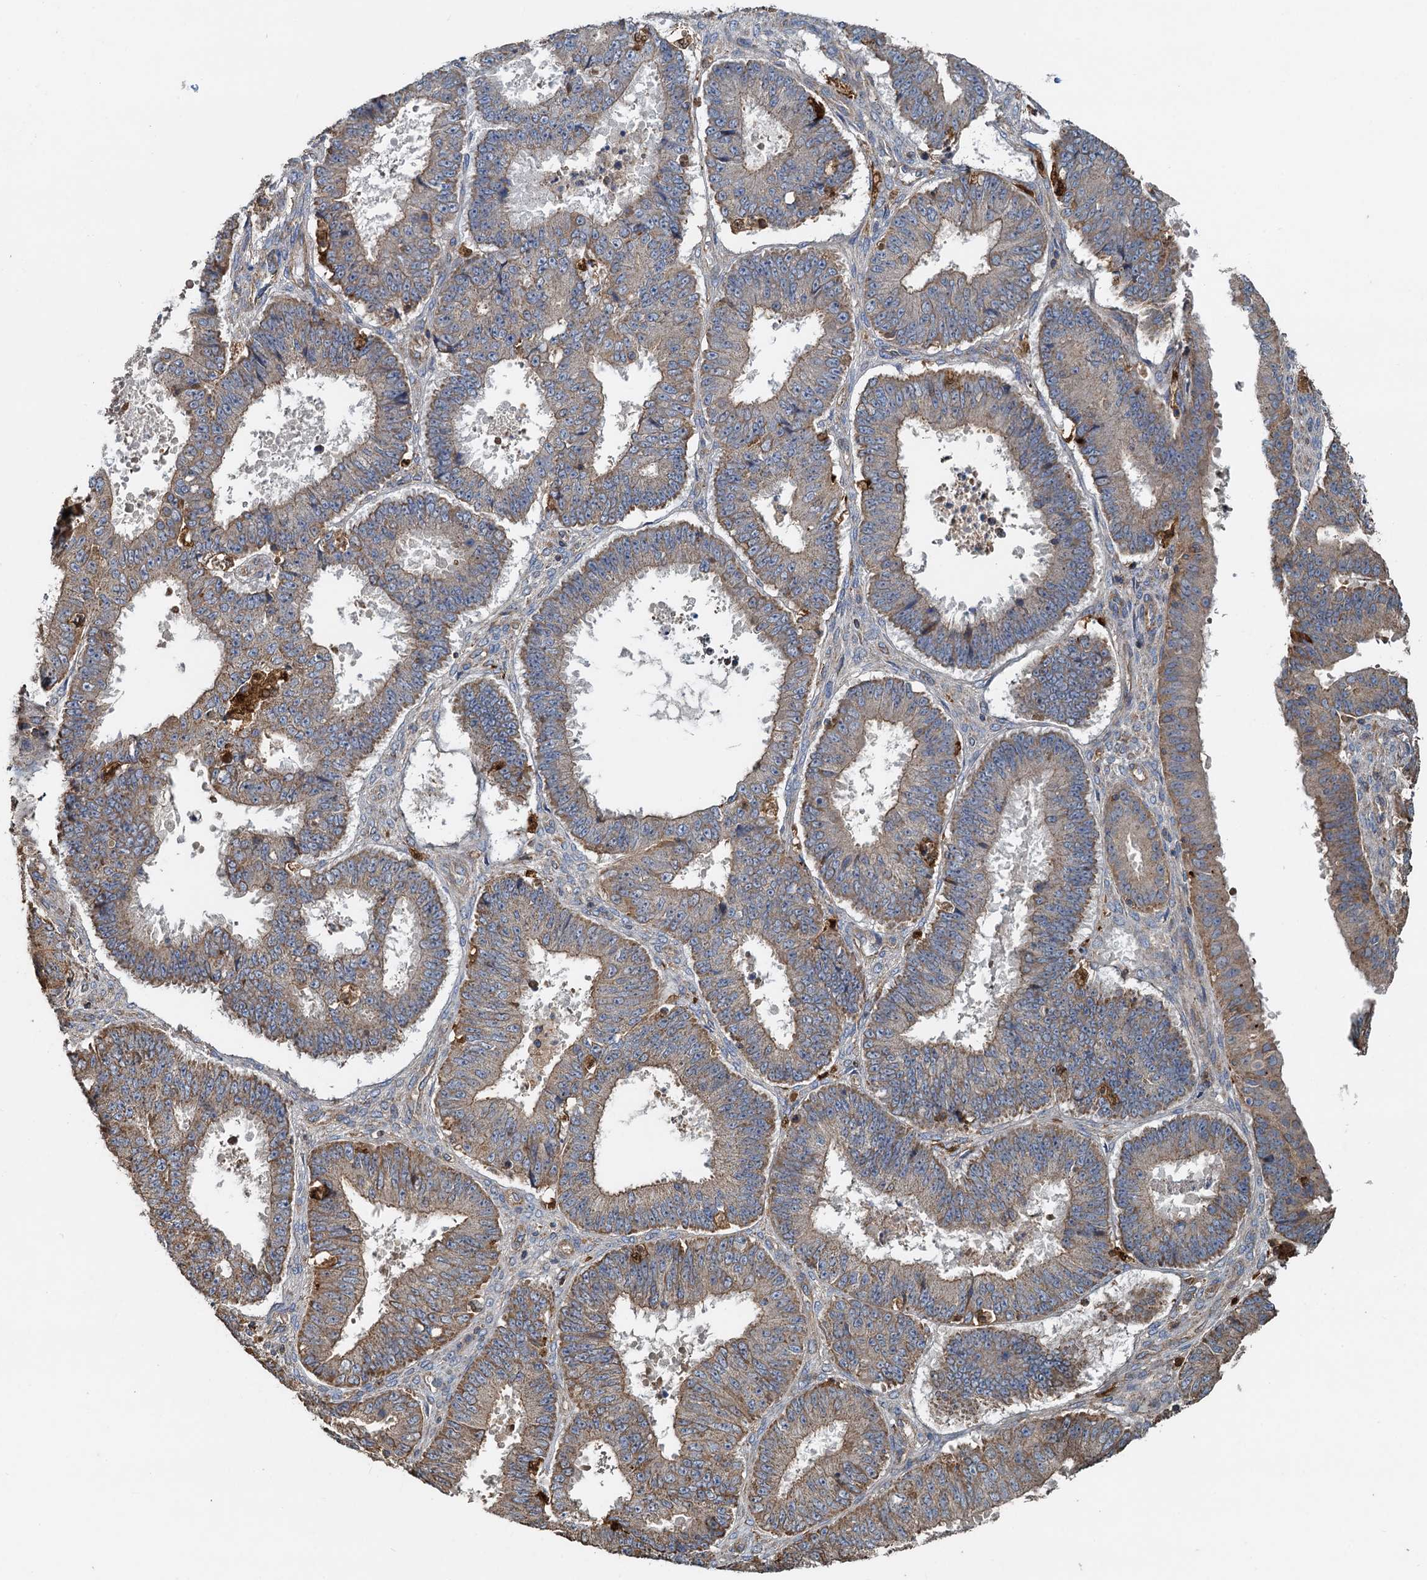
{"staining": {"intensity": "weak", "quantity": ">75%", "location": "cytoplasmic/membranous"}, "tissue": "ovarian cancer", "cell_type": "Tumor cells", "image_type": "cancer", "snomed": [{"axis": "morphology", "description": "Carcinoma, endometroid"}, {"axis": "topography", "description": "Appendix"}, {"axis": "topography", "description": "Ovary"}], "caption": "A high-resolution photomicrograph shows IHC staining of ovarian endometroid carcinoma, which shows weak cytoplasmic/membranous positivity in about >75% of tumor cells. The staining was performed using DAB, with brown indicating positive protein expression. Nuclei are stained blue with hematoxylin.", "gene": "SDS", "patient": {"sex": "female", "age": 42}}